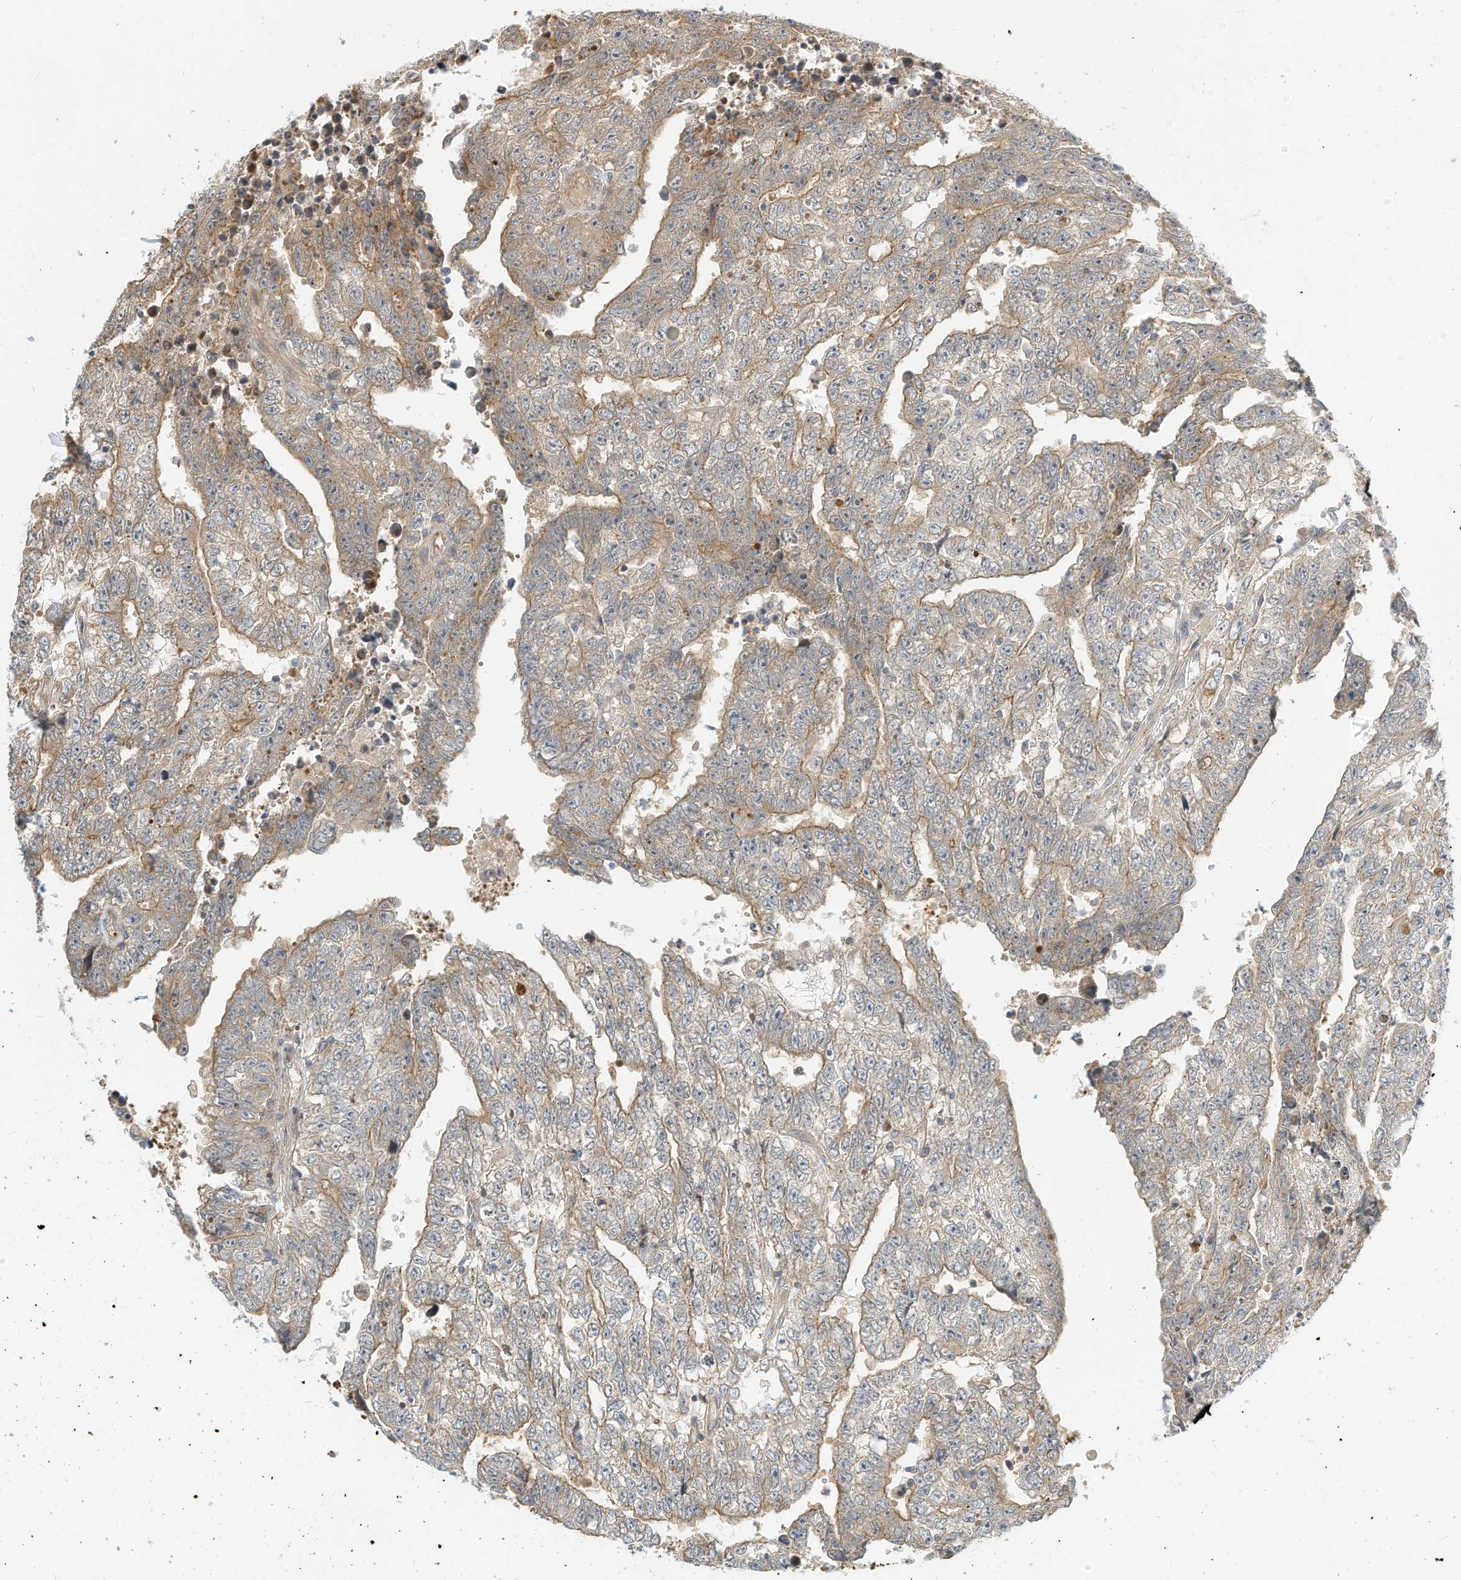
{"staining": {"intensity": "weak", "quantity": "25%-75%", "location": "cytoplasmic/membranous"}, "tissue": "testis cancer", "cell_type": "Tumor cells", "image_type": "cancer", "snomed": [{"axis": "morphology", "description": "Carcinoma, Embryonal, NOS"}, {"axis": "topography", "description": "Testis"}], "caption": "High-magnification brightfield microscopy of embryonal carcinoma (testis) stained with DAB (brown) and counterstained with hematoxylin (blue). tumor cells exhibit weak cytoplasmic/membranous positivity is appreciated in about25%-75% of cells. (DAB IHC, brown staining for protein, blue staining for nuclei).", "gene": "OFD1", "patient": {"sex": "male", "age": 25}}